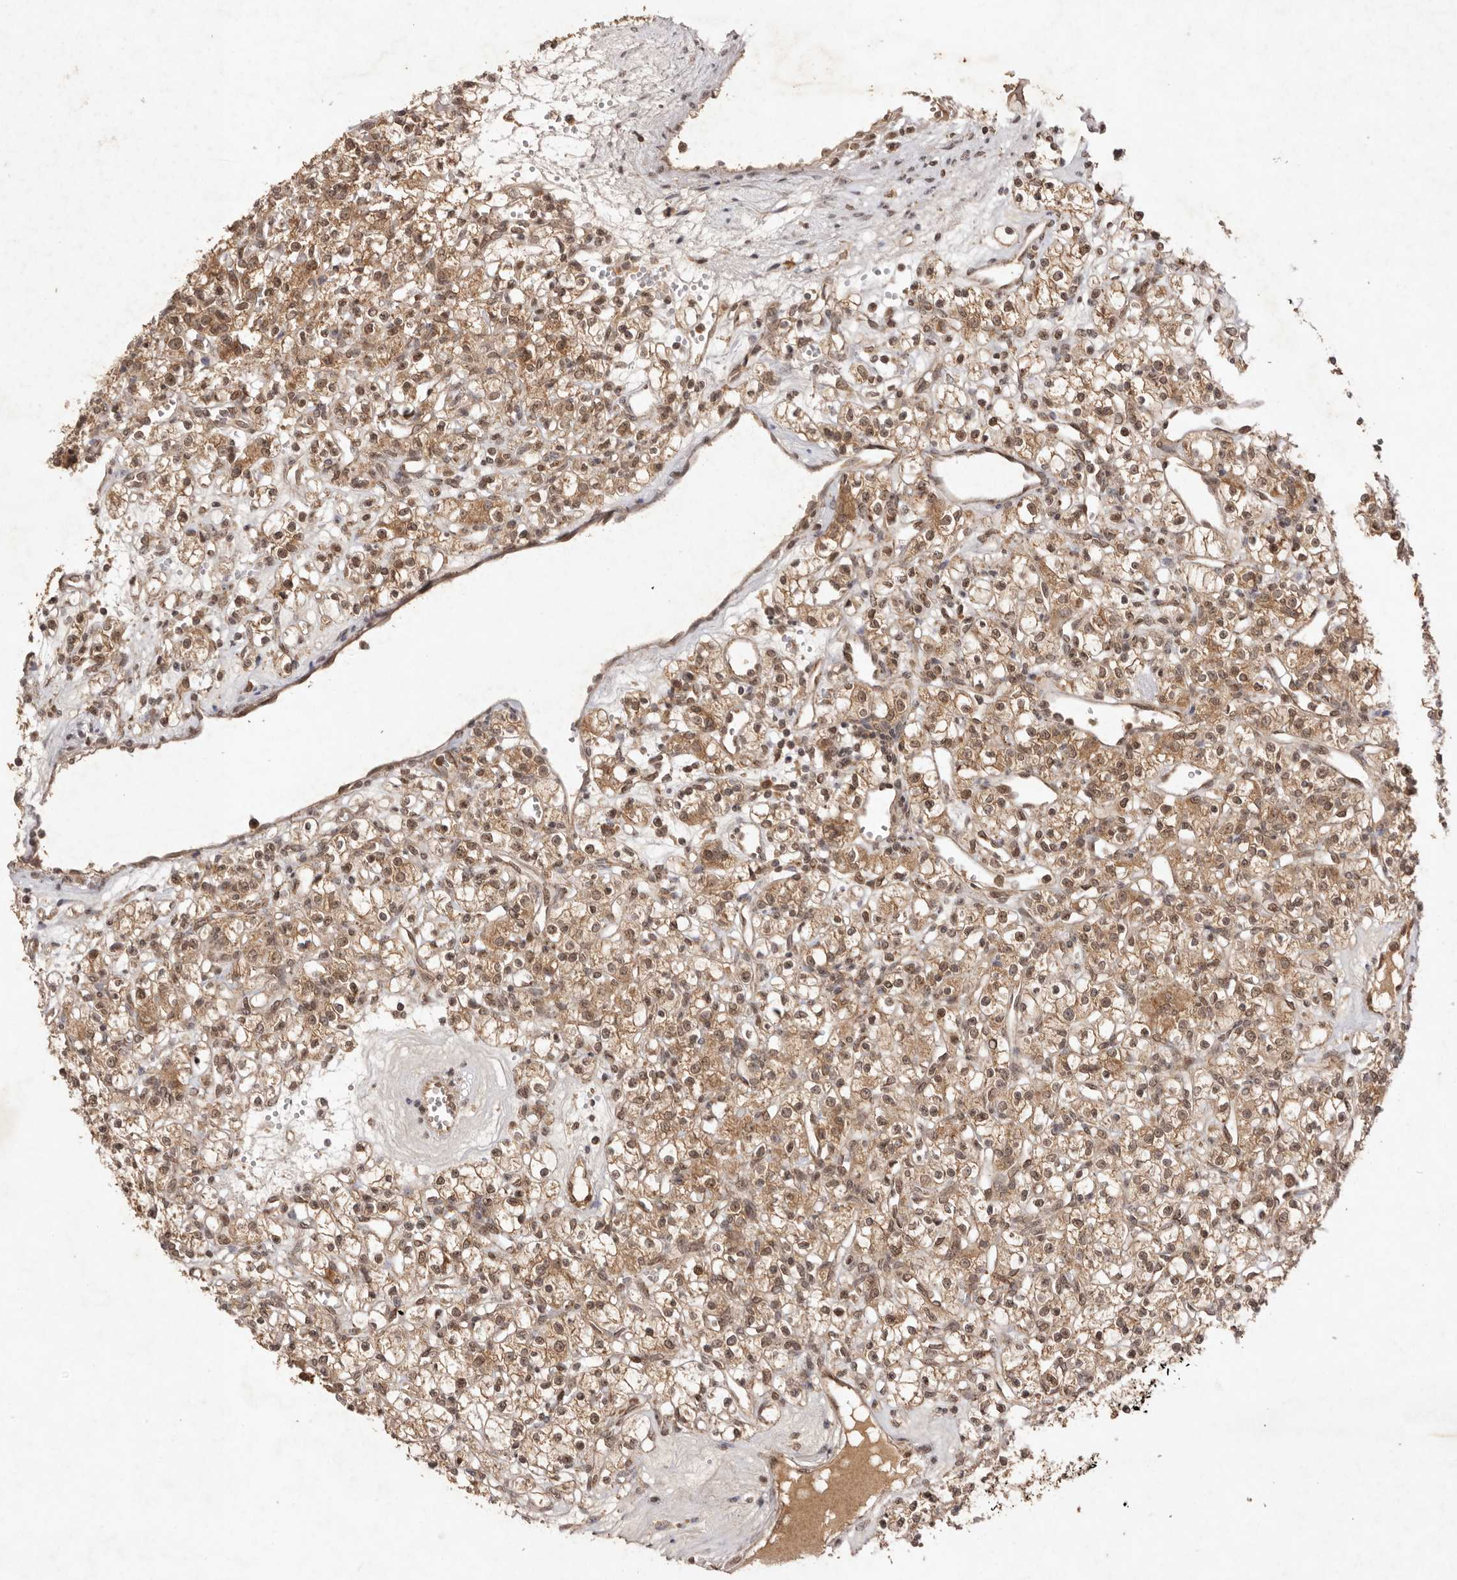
{"staining": {"intensity": "moderate", "quantity": ">75%", "location": "cytoplasmic/membranous,nuclear"}, "tissue": "renal cancer", "cell_type": "Tumor cells", "image_type": "cancer", "snomed": [{"axis": "morphology", "description": "Adenocarcinoma, NOS"}, {"axis": "topography", "description": "Kidney"}], "caption": "Protein staining of adenocarcinoma (renal) tissue exhibits moderate cytoplasmic/membranous and nuclear staining in approximately >75% of tumor cells. The protein of interest is shown in brown color, while the nuclei are stained blue.", "gene": "TARS2", "patient": {"sex": "female", "age": 59}}